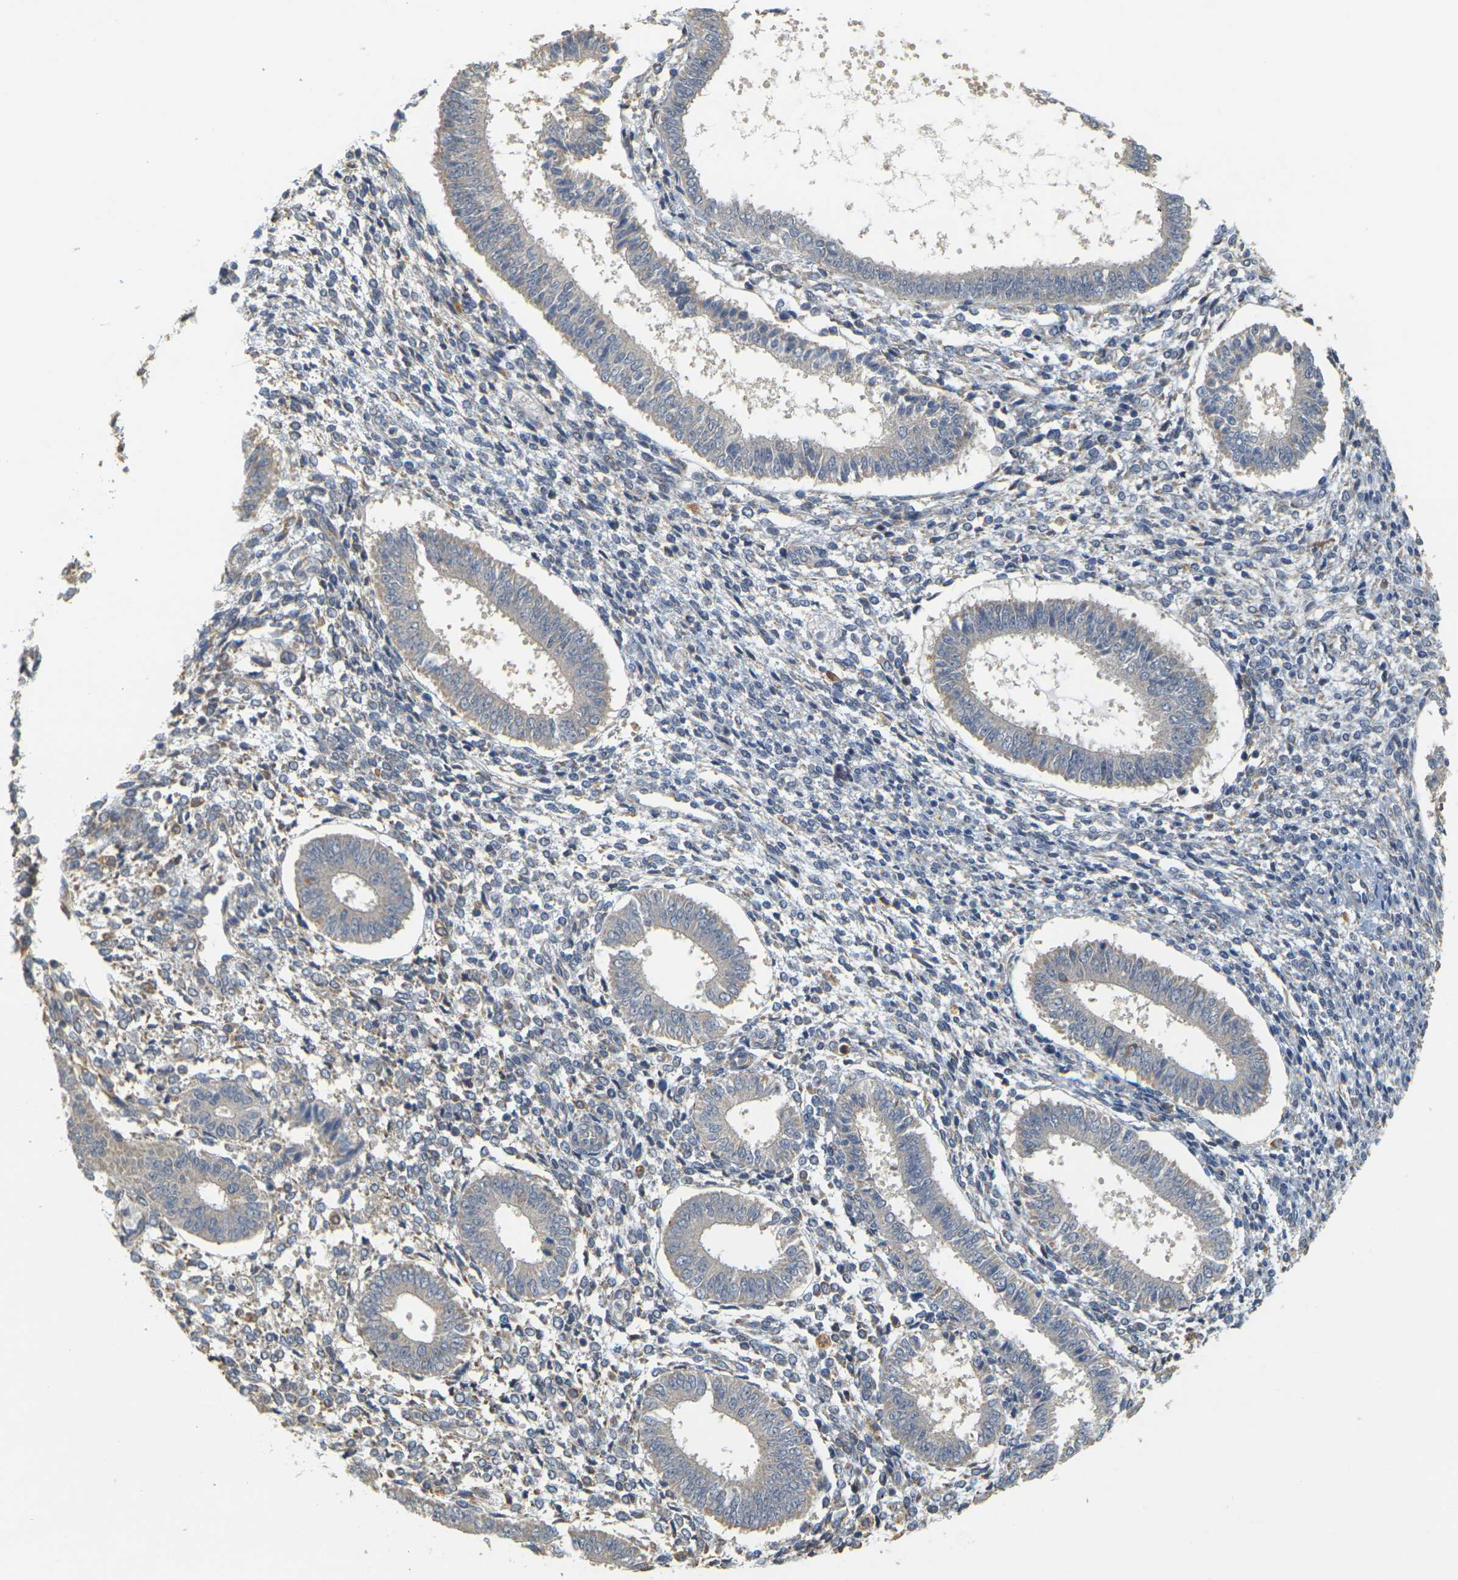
{"staining": {"intensity": "weak", "quantity": "<25%", "location": "cytoplasmic/membranous"}, "tissue": "endometrium", "cell_type": "Cells in endometrial stroma", "image_type": "normal", "snomed": [{"axis": "morphology", "description": "Normal tissue, NOS"}, {"axis": "topography", "description": "Endometrium"}], "caption": "The IHC micrograph has no significant positivity in cells in endometrial stroma of endometrium.", "gene": "GDAP1", "patient": {"sex": "female", "age": 35}}